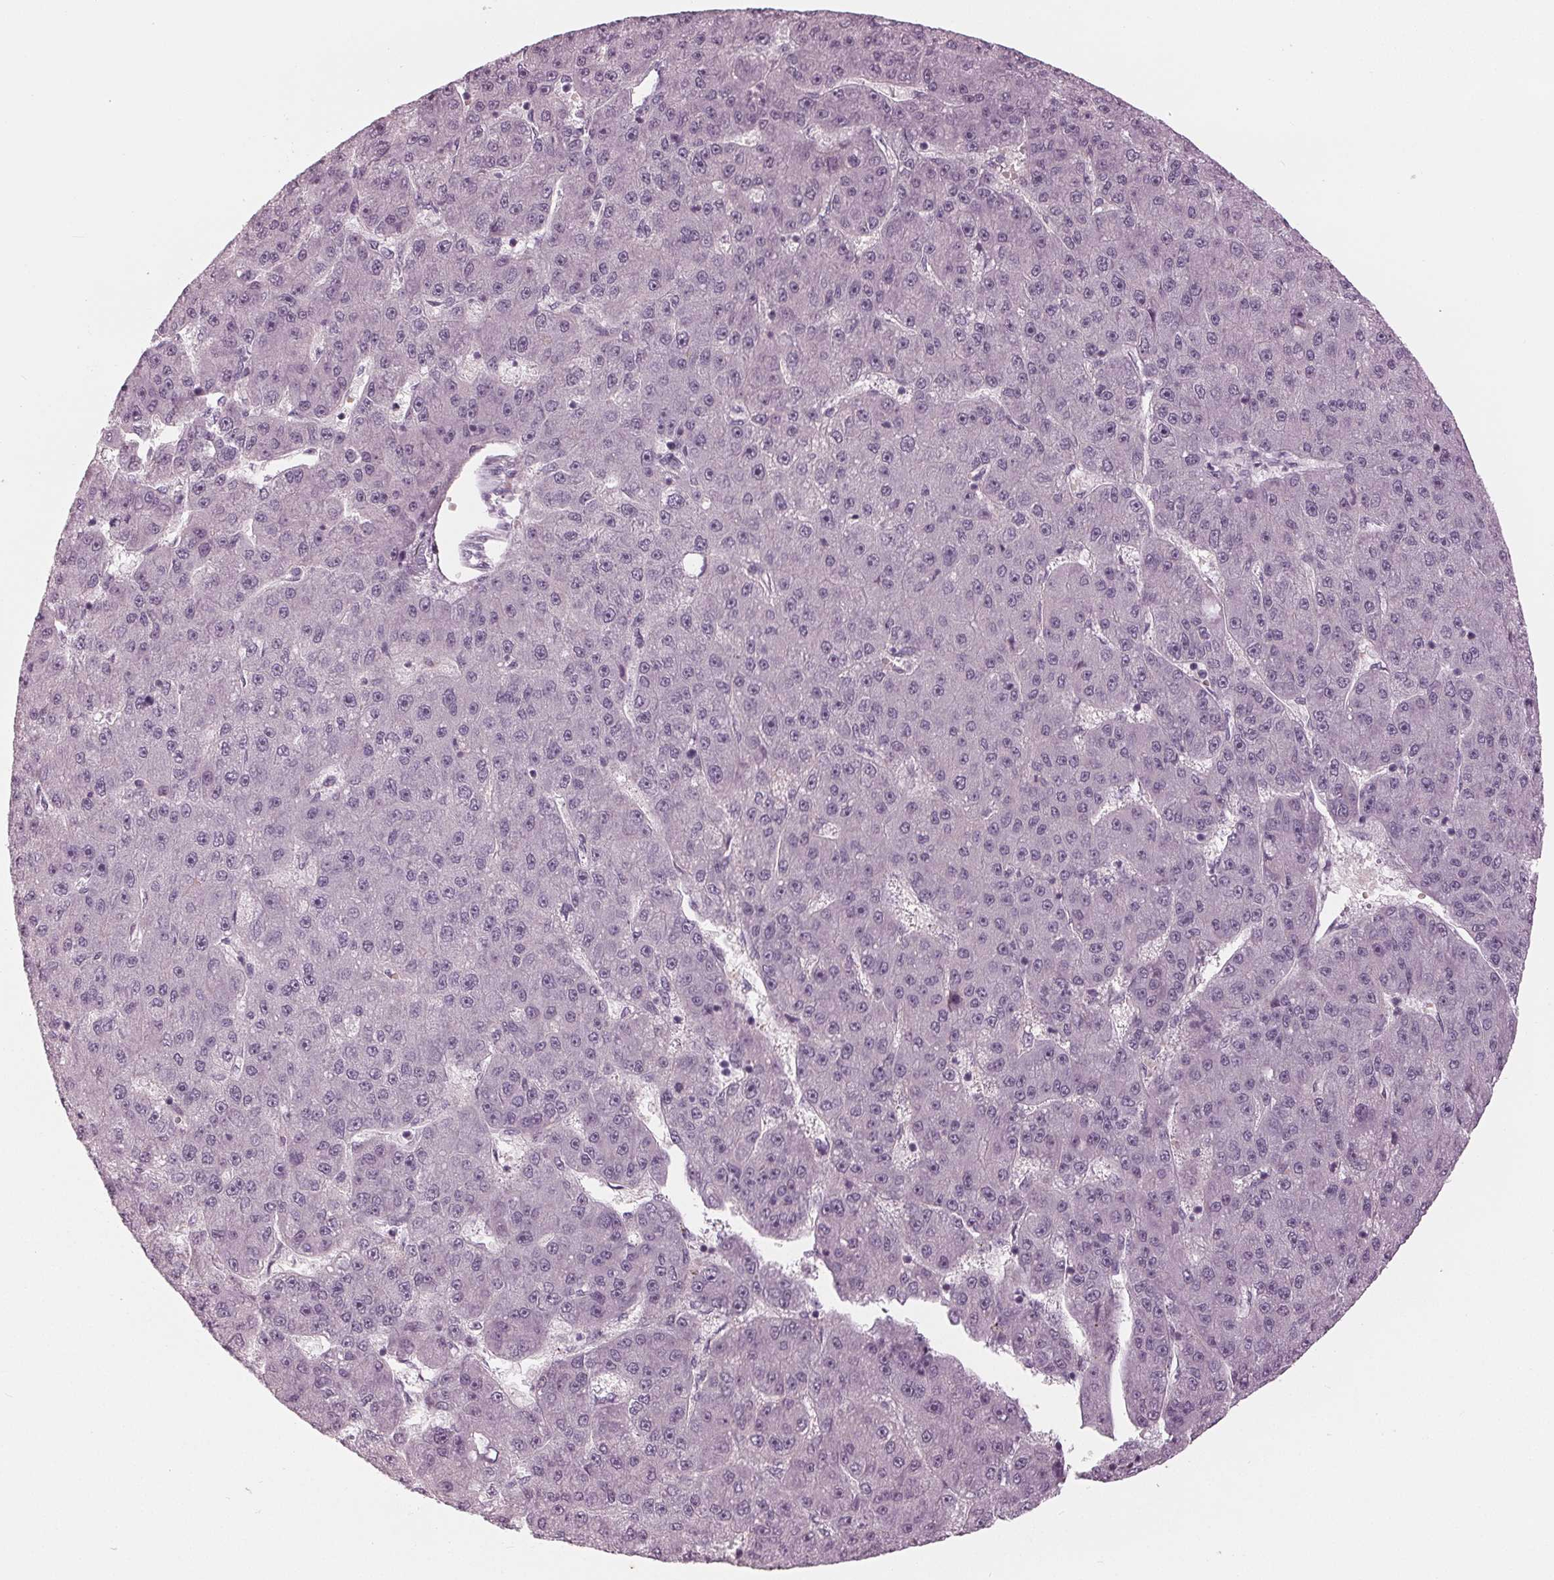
{"staining": {"intensity": "weak", "quantity": "<25%", "location": "nuclear"}, "tissue": "liver cancer", "cell_type": "Tumor cells", "image_type": "cancer", "snomed": [{"axis": "morphology", "description": "Carcinoma, Hepatocellular, NOS"}, {"axis": "topography", "description": "Liver"}], "caption": "There is no significant staining in tumor cells of liver cancer.", "gene": "DNMT3L", "patient": {"sex": "male", "age": 67}}